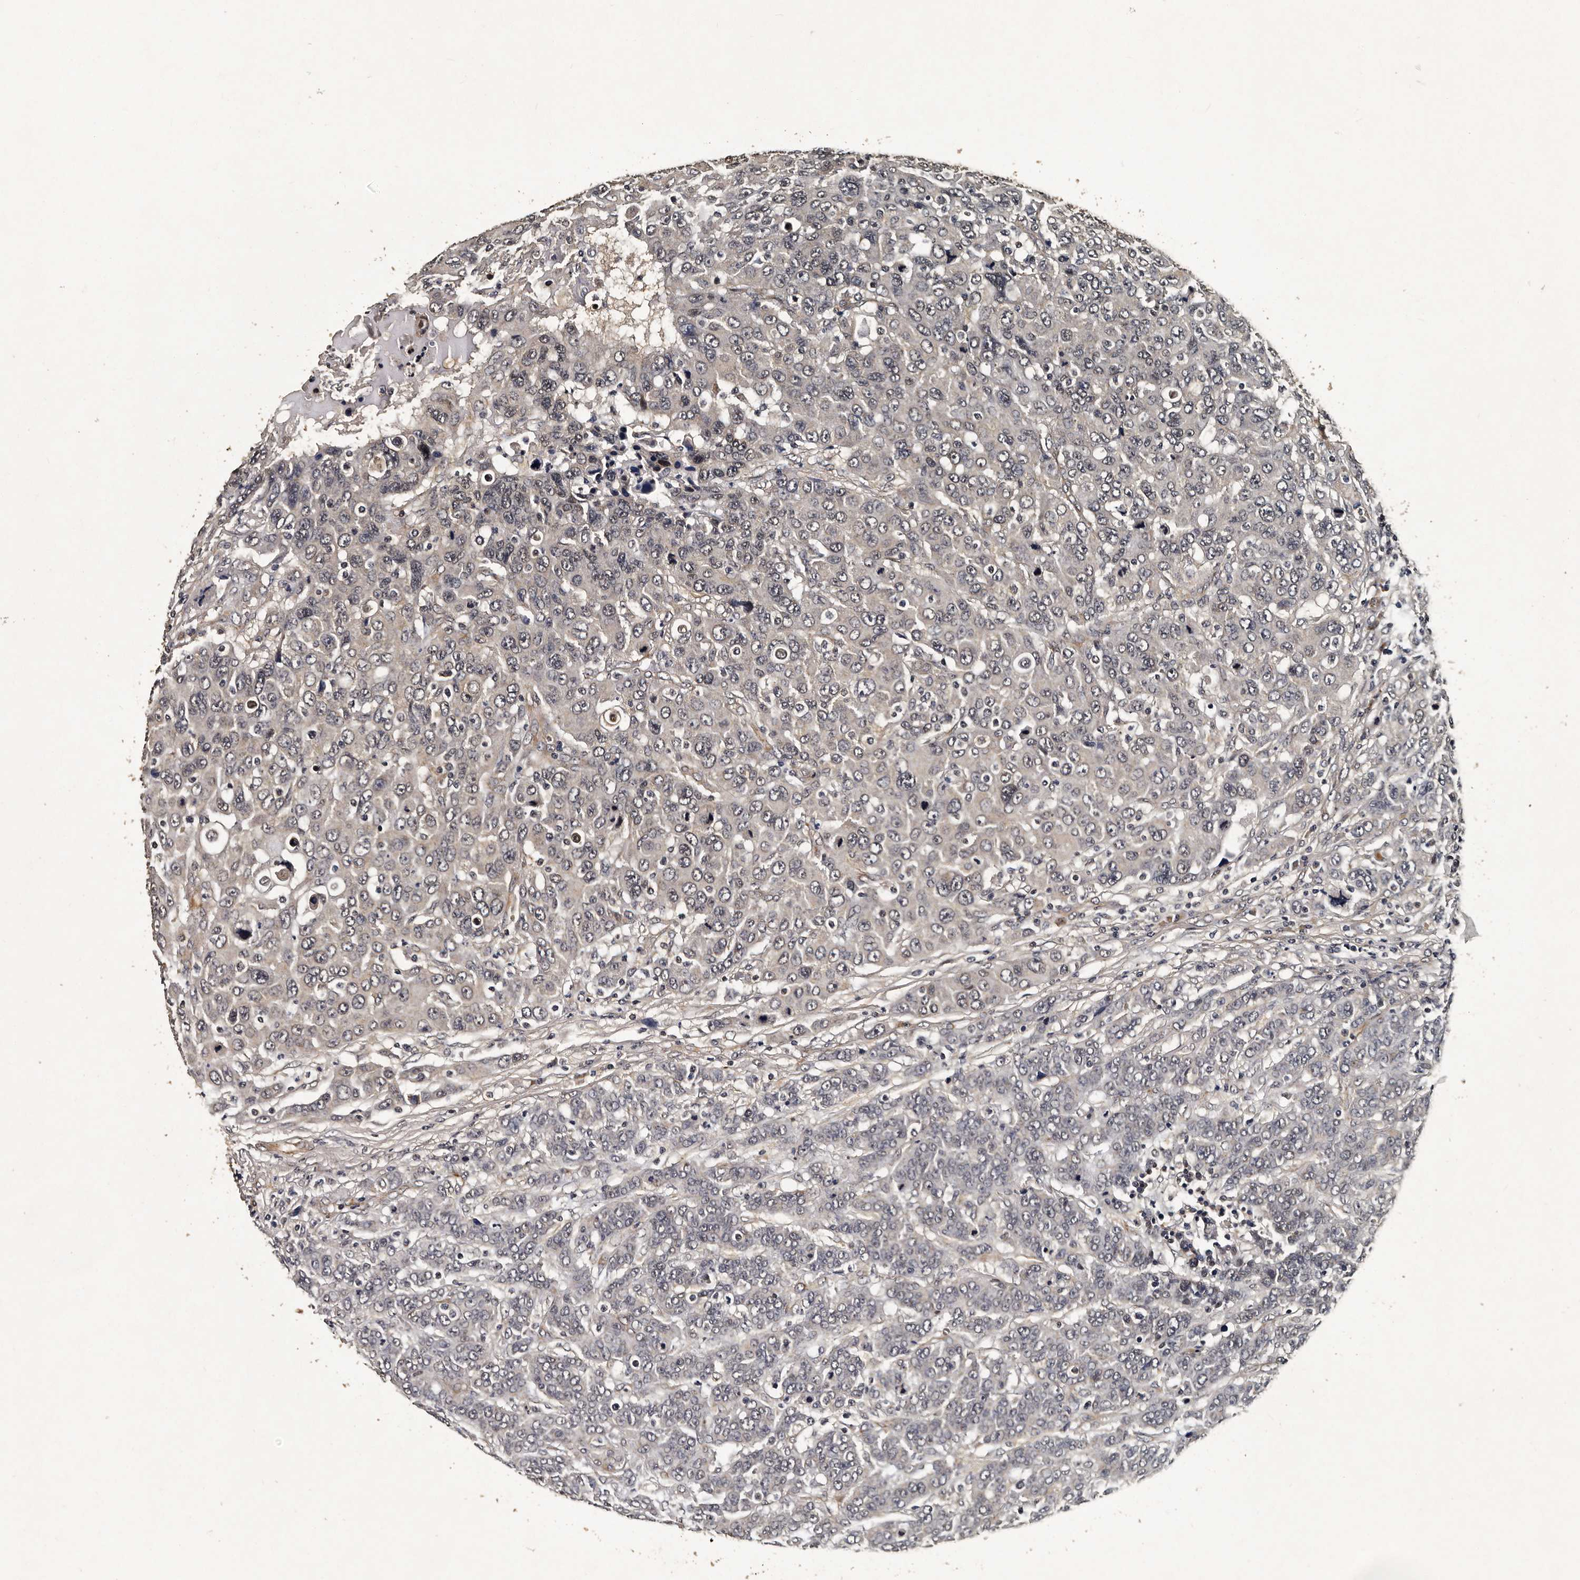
{"staining": {"intensity": "negative", "quantity": "none", "location": "none"}, "tissue": "breast cancer", "cell_type": "Tumor cells", "image_type": "cancer", "snomed": [{"axis": "morphology", "description": "Duct carcinoma"}, {"axis": "topography", "description": "Breast"}], "caption": "Invasive ductal carcinoma (breast) was stained to show a protein in brown. There is no significant positivity in tumor cells.", "gene": "CPNE3", "patient": {"sex": "female", "age": 37}}